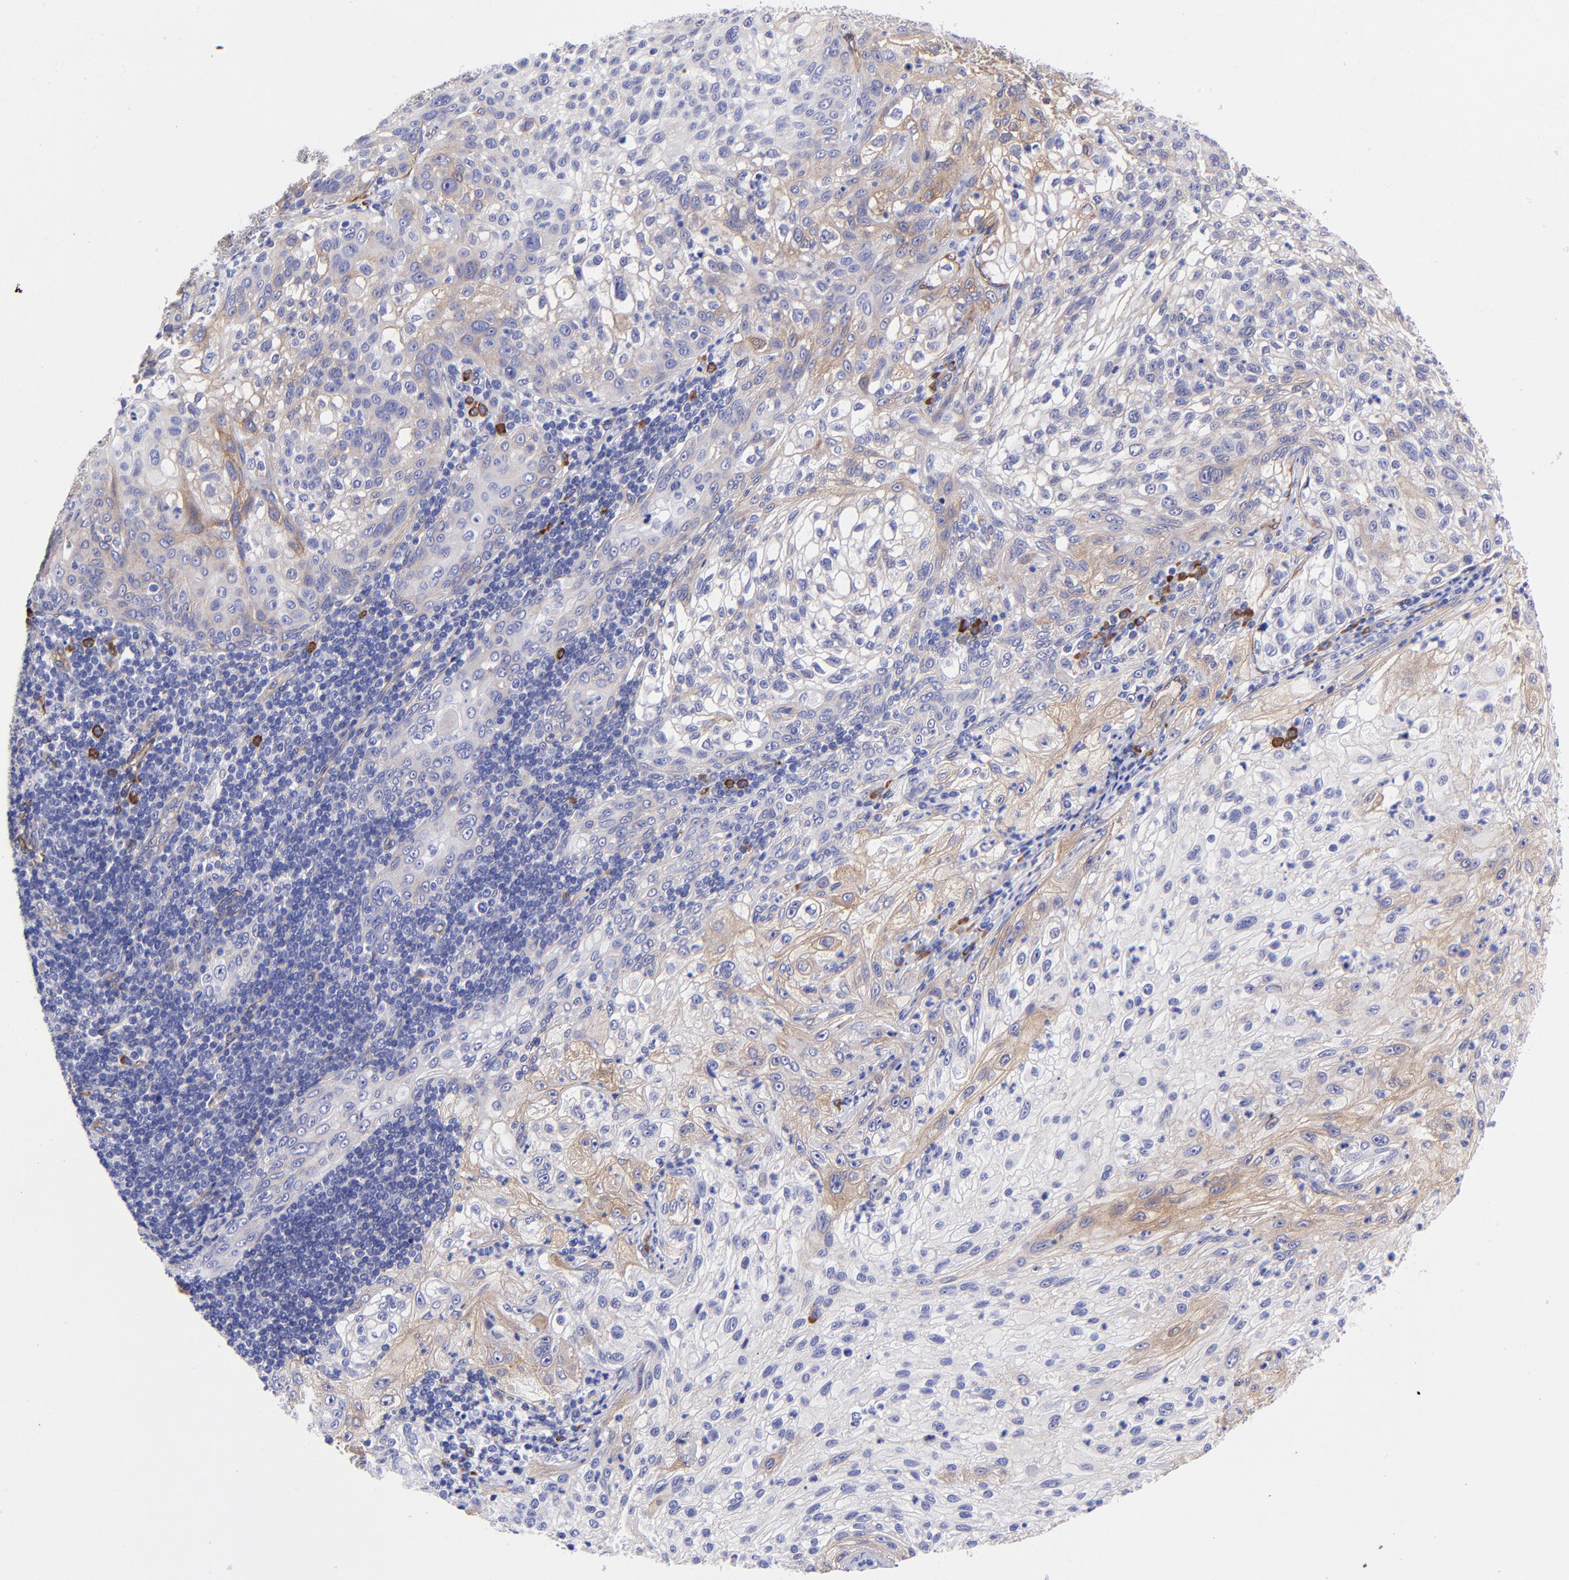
{"staining": {"intensity": "moderate", "quantity": "25%-75%", "location": "cytoplasmic/membranous"}, "tissue": "lung cancer", "cell_type": "Tumor cells", "image_type": "cancer", "snomed": [{"axis": "morphology", "description": "Inflammation, NOS"}, {"axis": "morphology", "description": "Squamous cell carcinoma, NOS"}, {"axis": "topography", "description": "Lymph node"}, {"axis": "topography", "description": "Soft tissue"}, {"axis": "topography", "description": "Lung"}], "caption": "Brown immunohistochemical staining in human lung cancer (squamous cell carcinoma) shows moderate cytoplasmic/membranous positivity in approximately 25%-75% of tumor cells.", "gene": "PPFIBP1", "patient": {"sex": "male", "age": 66}}